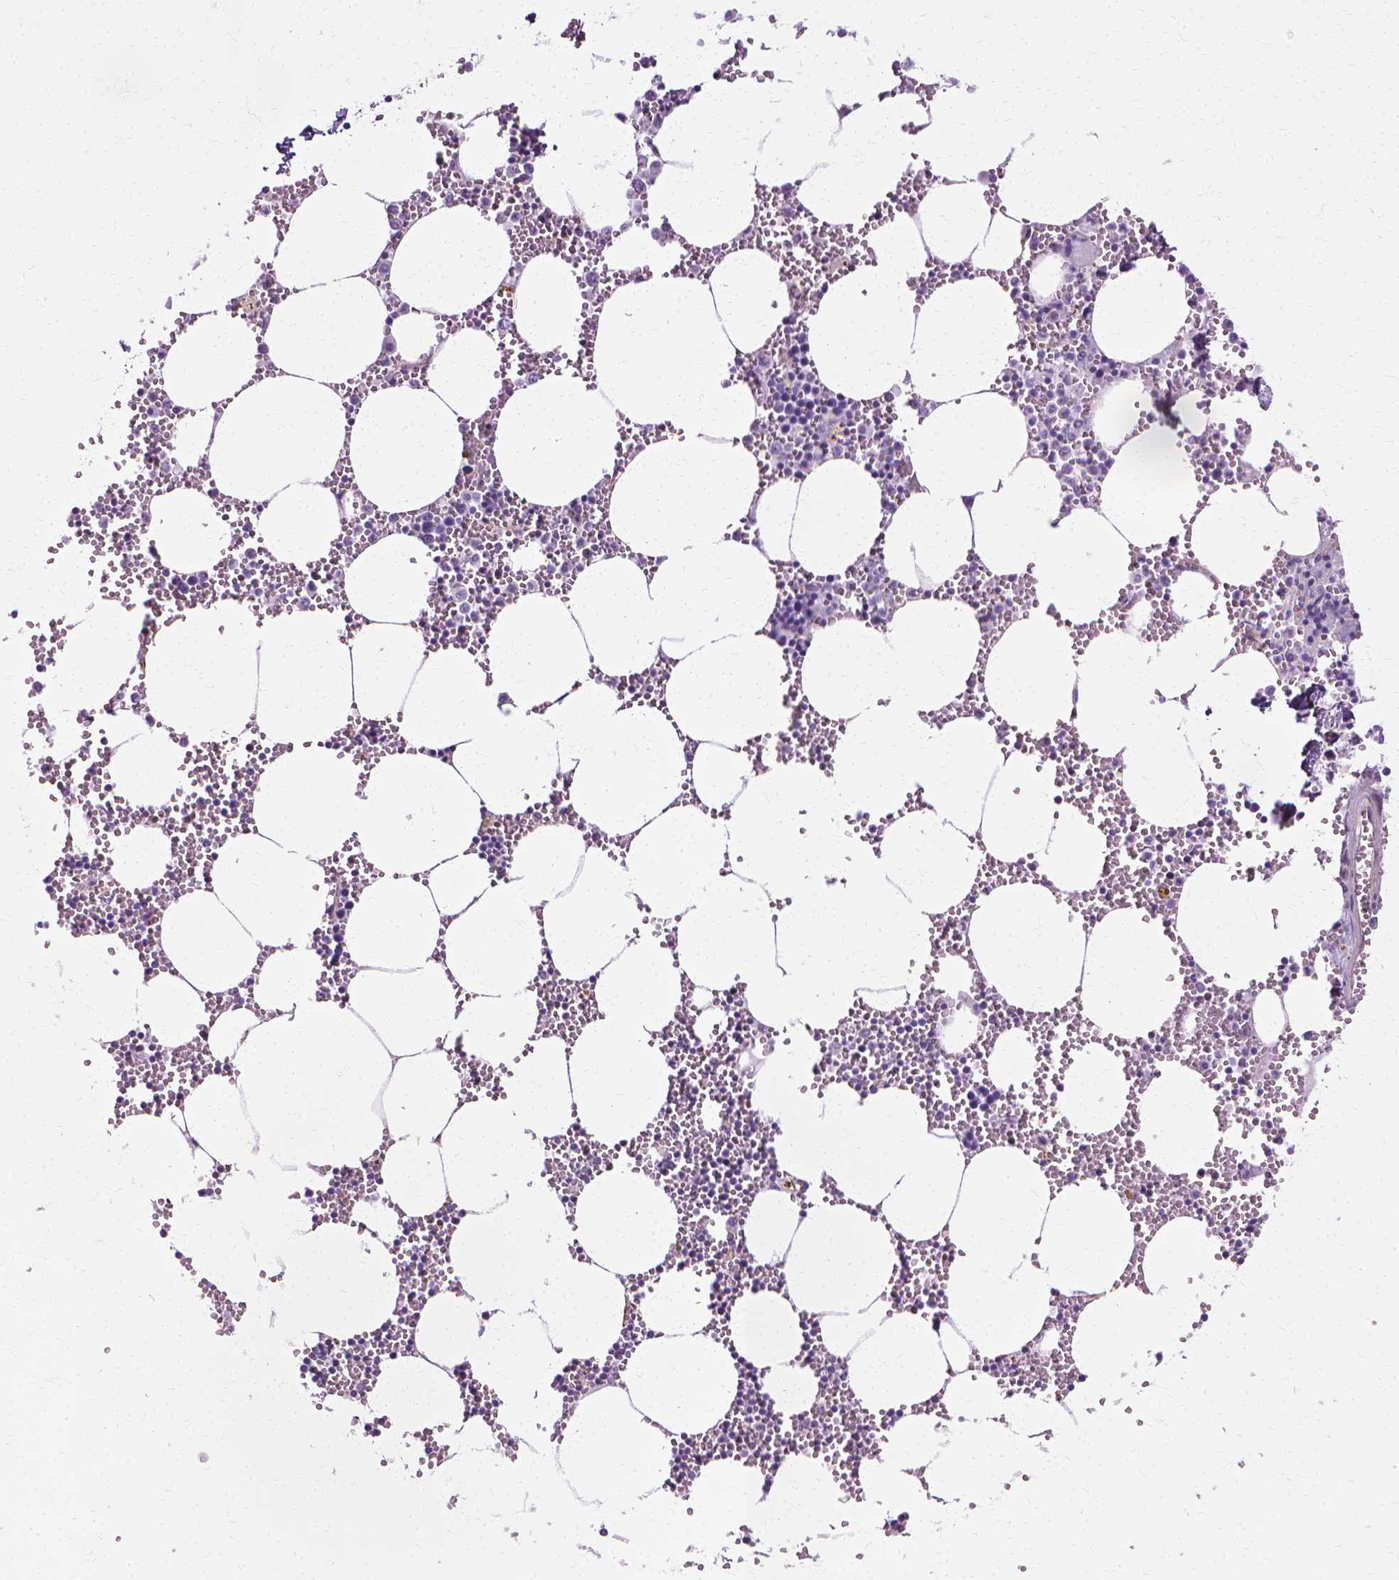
{"staining": {"intensity": "negative", "quantity": "none", "location": "none"}, "tissue": "bone marrow", "cell_type": "Hematopoietic cells", "image_type": "normal", "snomed": [{"axis": "morphology", "description": "Normal tissue, NOS"}, {"axis": "topography", "description": "Bone marrow"}], "caption": "Protein analysis of benign bone marrow reveals no significant positivity in hematopoietic cells.", "gene": "CFAP157", "patient": {"sex": "male", "age": 54}}